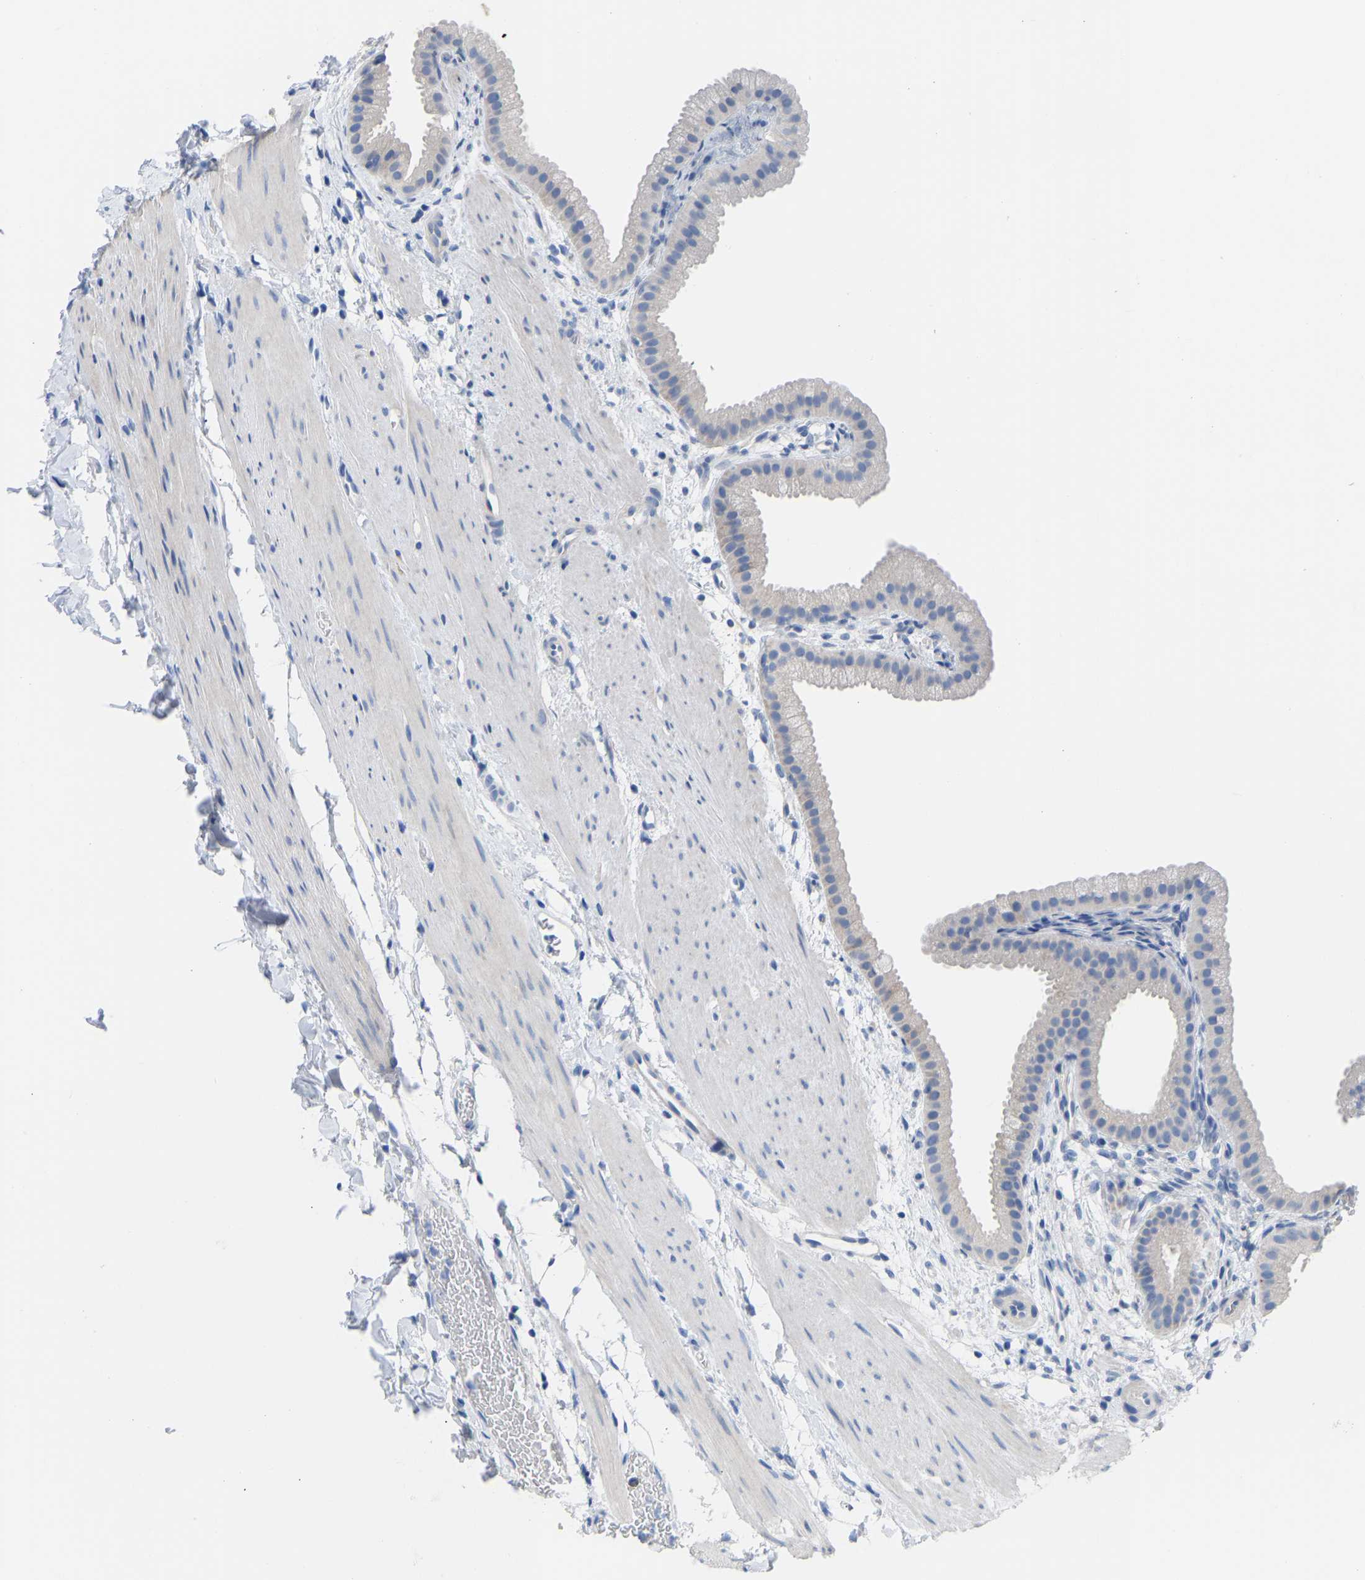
{"staining": {"intensity": "negative", "quantity": "none", "location": "none"}, "tissue": "gallbladder", "cell_type": "Glandular cells", "image_type": "normal", "snomed": [{"axis": "morphology", "description": "Normal tissue, NOS"}, {"axis": "topography", "description": "Gallbladder"}], "caption": "Immunohistochemical staining of normal human gallbladder reveals no significant expression in glandular cells.", "gene": "OLIG2", "patient": {"sex": "female", "age": 64}}